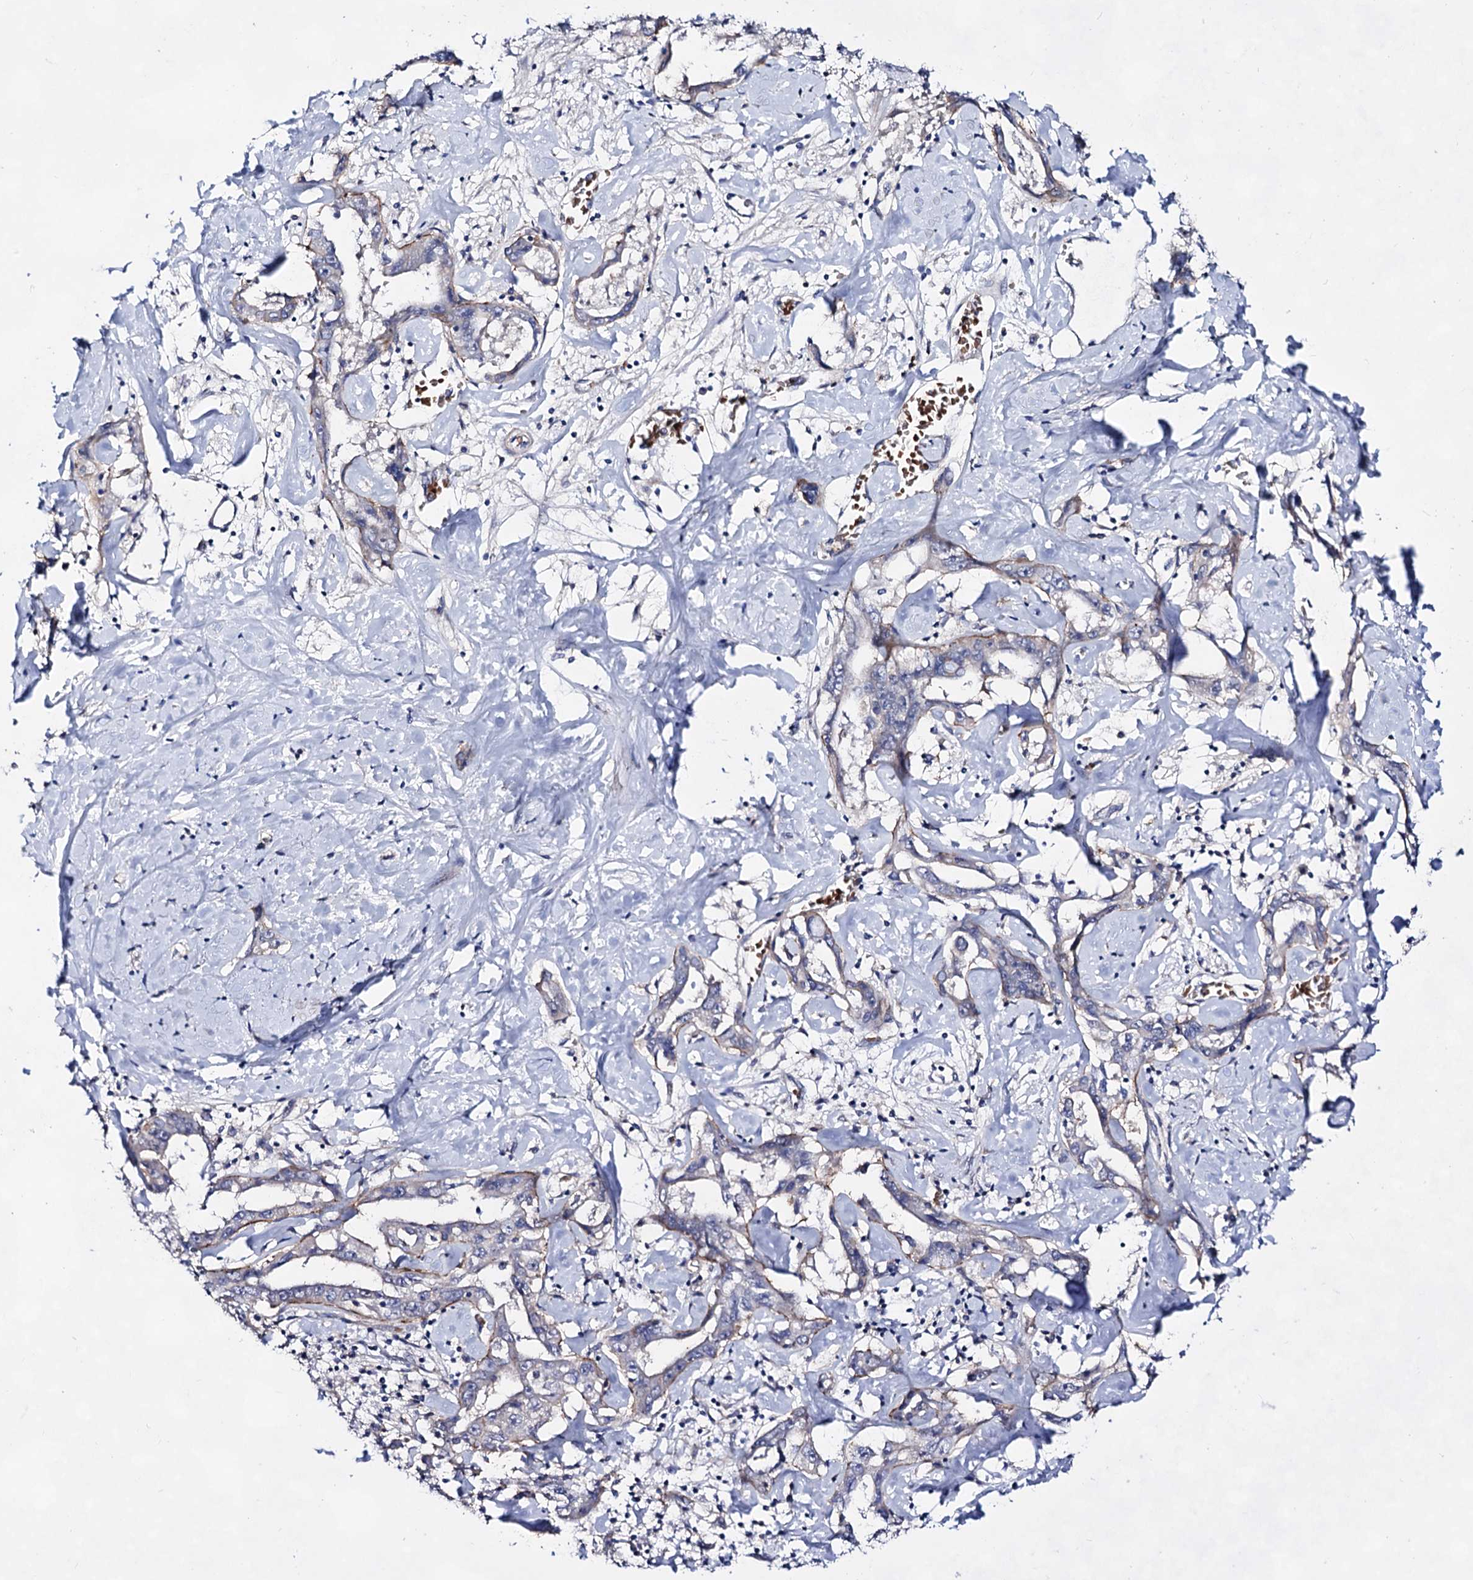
{"staining": {"intensity": "negative", "quantity": "none", "location": "none"}, "tissue": "liver cancer", "cell_type": "Tumor cells", "image_type": "cancer", "snomed": [{"axis": "morphology", "description": "Cholangiocarcinoma"}, {"axis": "topography", "description": "Liver"}], "caption": "Immunohistochemical staining of liver cholangiocarcinoma displays no significant staining in tumor cells. (DAB (3,3'-diaminobenzidine) immunohistochemistry (IHC) with hematoxylin counter stain).", "gene": "PLIN1", "patient": {"sex": "male", "age": 59}}